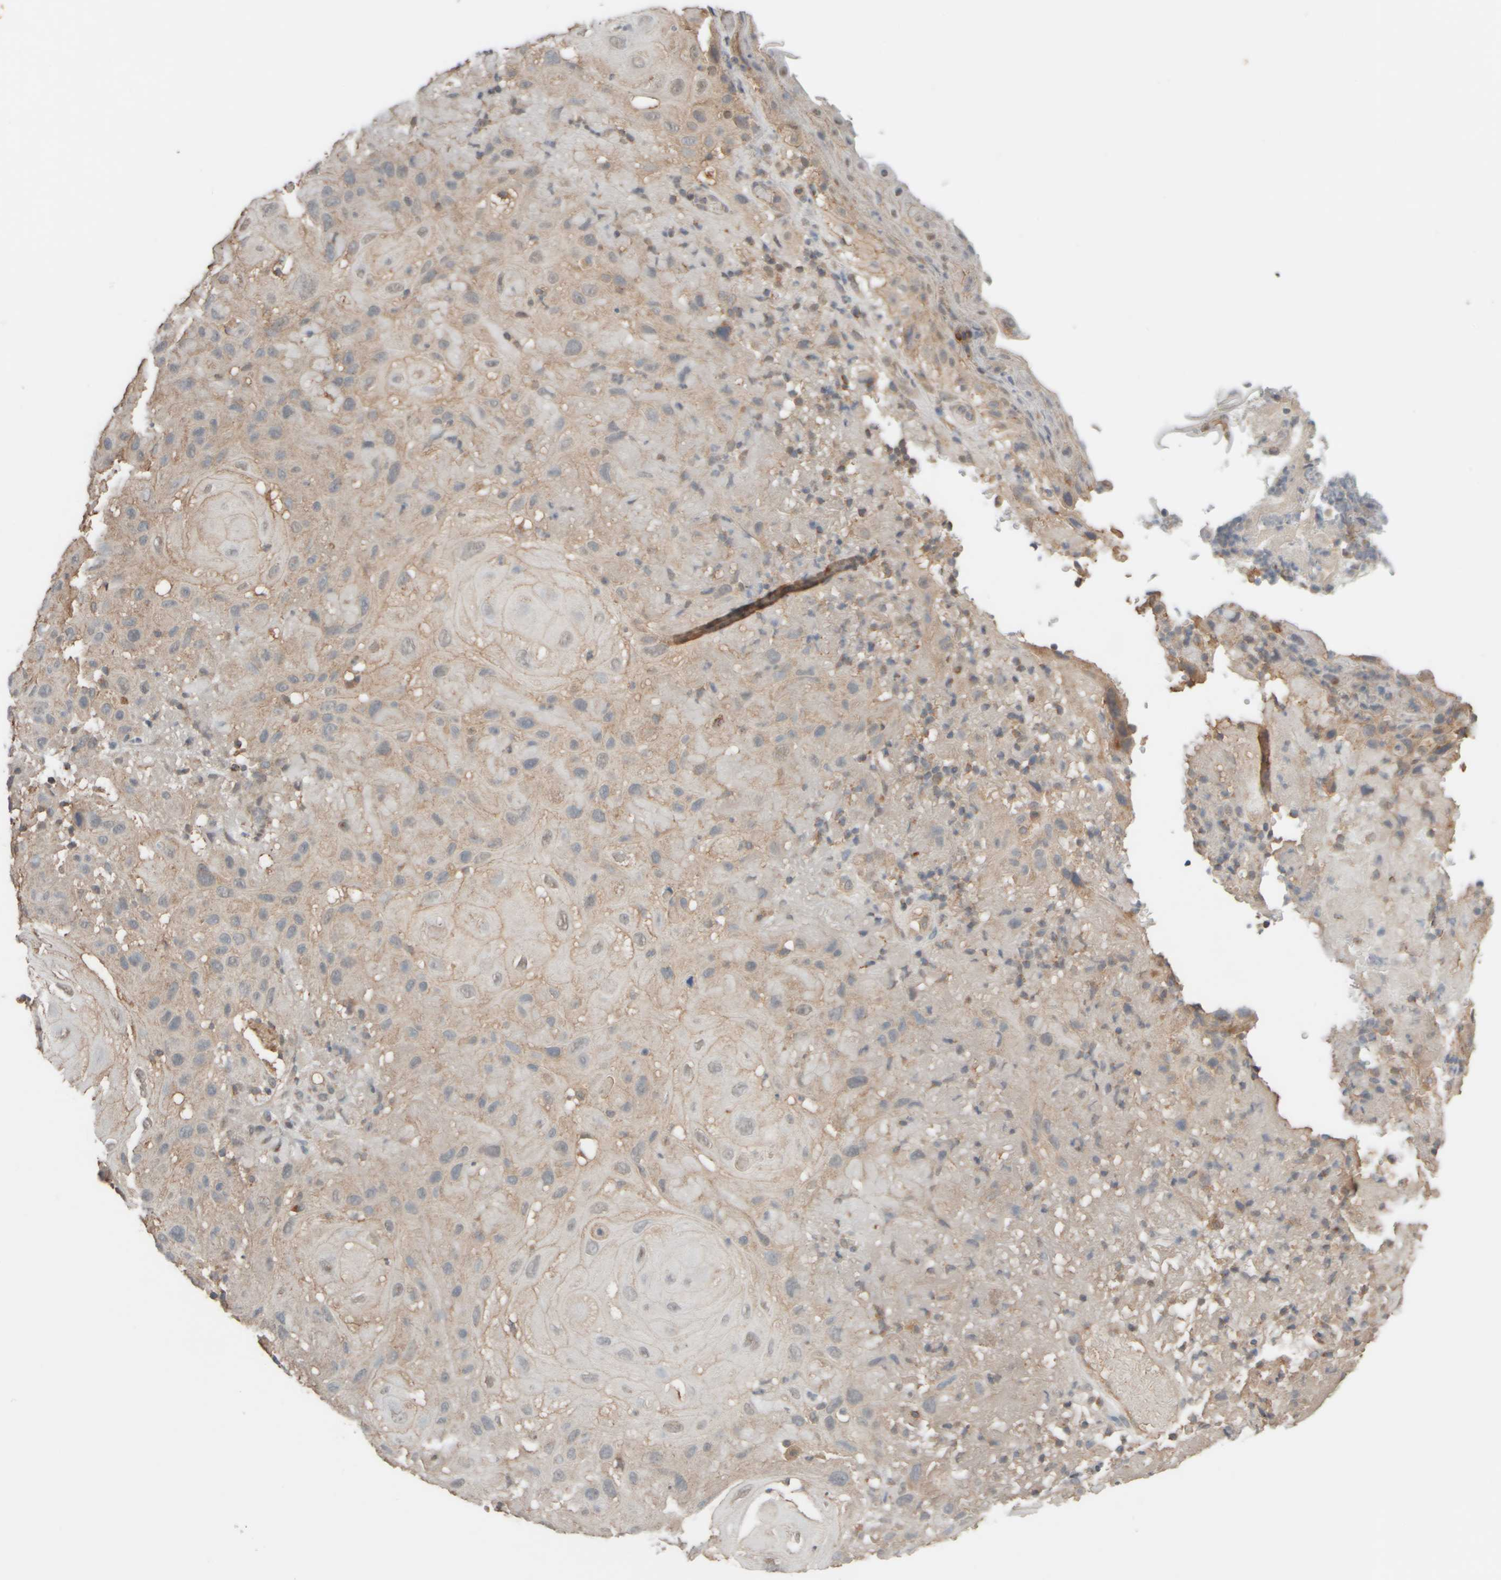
{"staining": {"intensity": "weak", "quantity": "25%-75%", "location": "cytoplasmic/membranous"}, "tissue": "skin cancer", "cell_type": "Tumor cells", "image_type": "cancer", "snomed": [{"axis": "morphology", "description": "Squamous cell carcinoma, NOS"}, {"axis": "topography", "description": "Skin"}], "caption": "Immunohistochemical staining of human skin squamous cell carcinoma reveals low levels of weak cytoplasmic/membranous protein positivity in about 25%-75% of tumor cells.", "gene": "EIF2B3", "patient": {"sex": "female", "age": 96}}